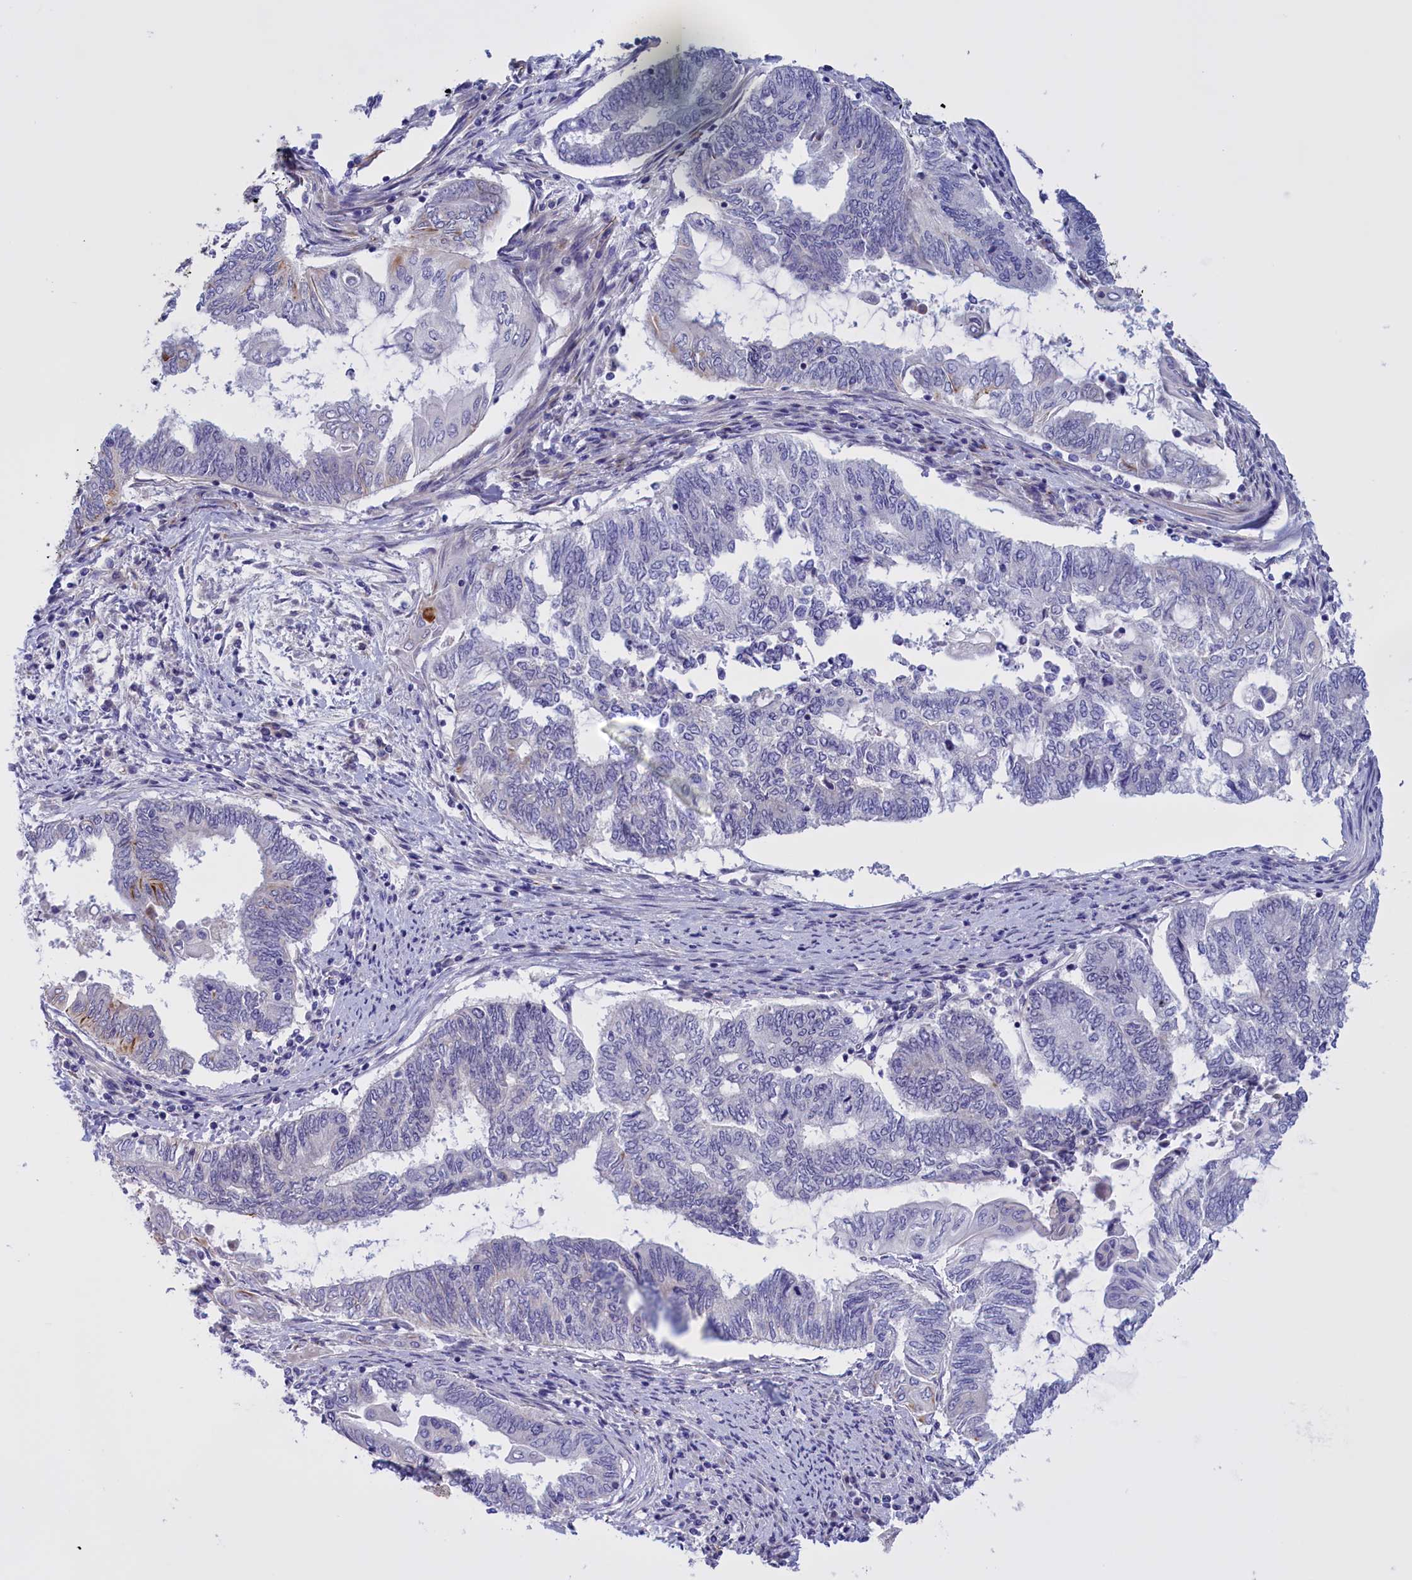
{"staining": {"intensity": "negative", "quantity": "none", "location": "none"}, "tissue": "endometrial cancer", "cell_type": "Tumor cells", "image_type": "cancer", "snomed": [{"axis": "morphology", "description": "Adenocarcinoma, NOS"}, {"axis": "topography", "description": "Uterus"}, {"axis": "topography", "description": "Endometrium"}], "caption": "Photomicrograph shows no significant protein positivity in tumor cells of endometrial cancer. (DAB IHC, high magnification).", "gene": "FAM149B1", "patient": {"sex": "female", "age": 70}}